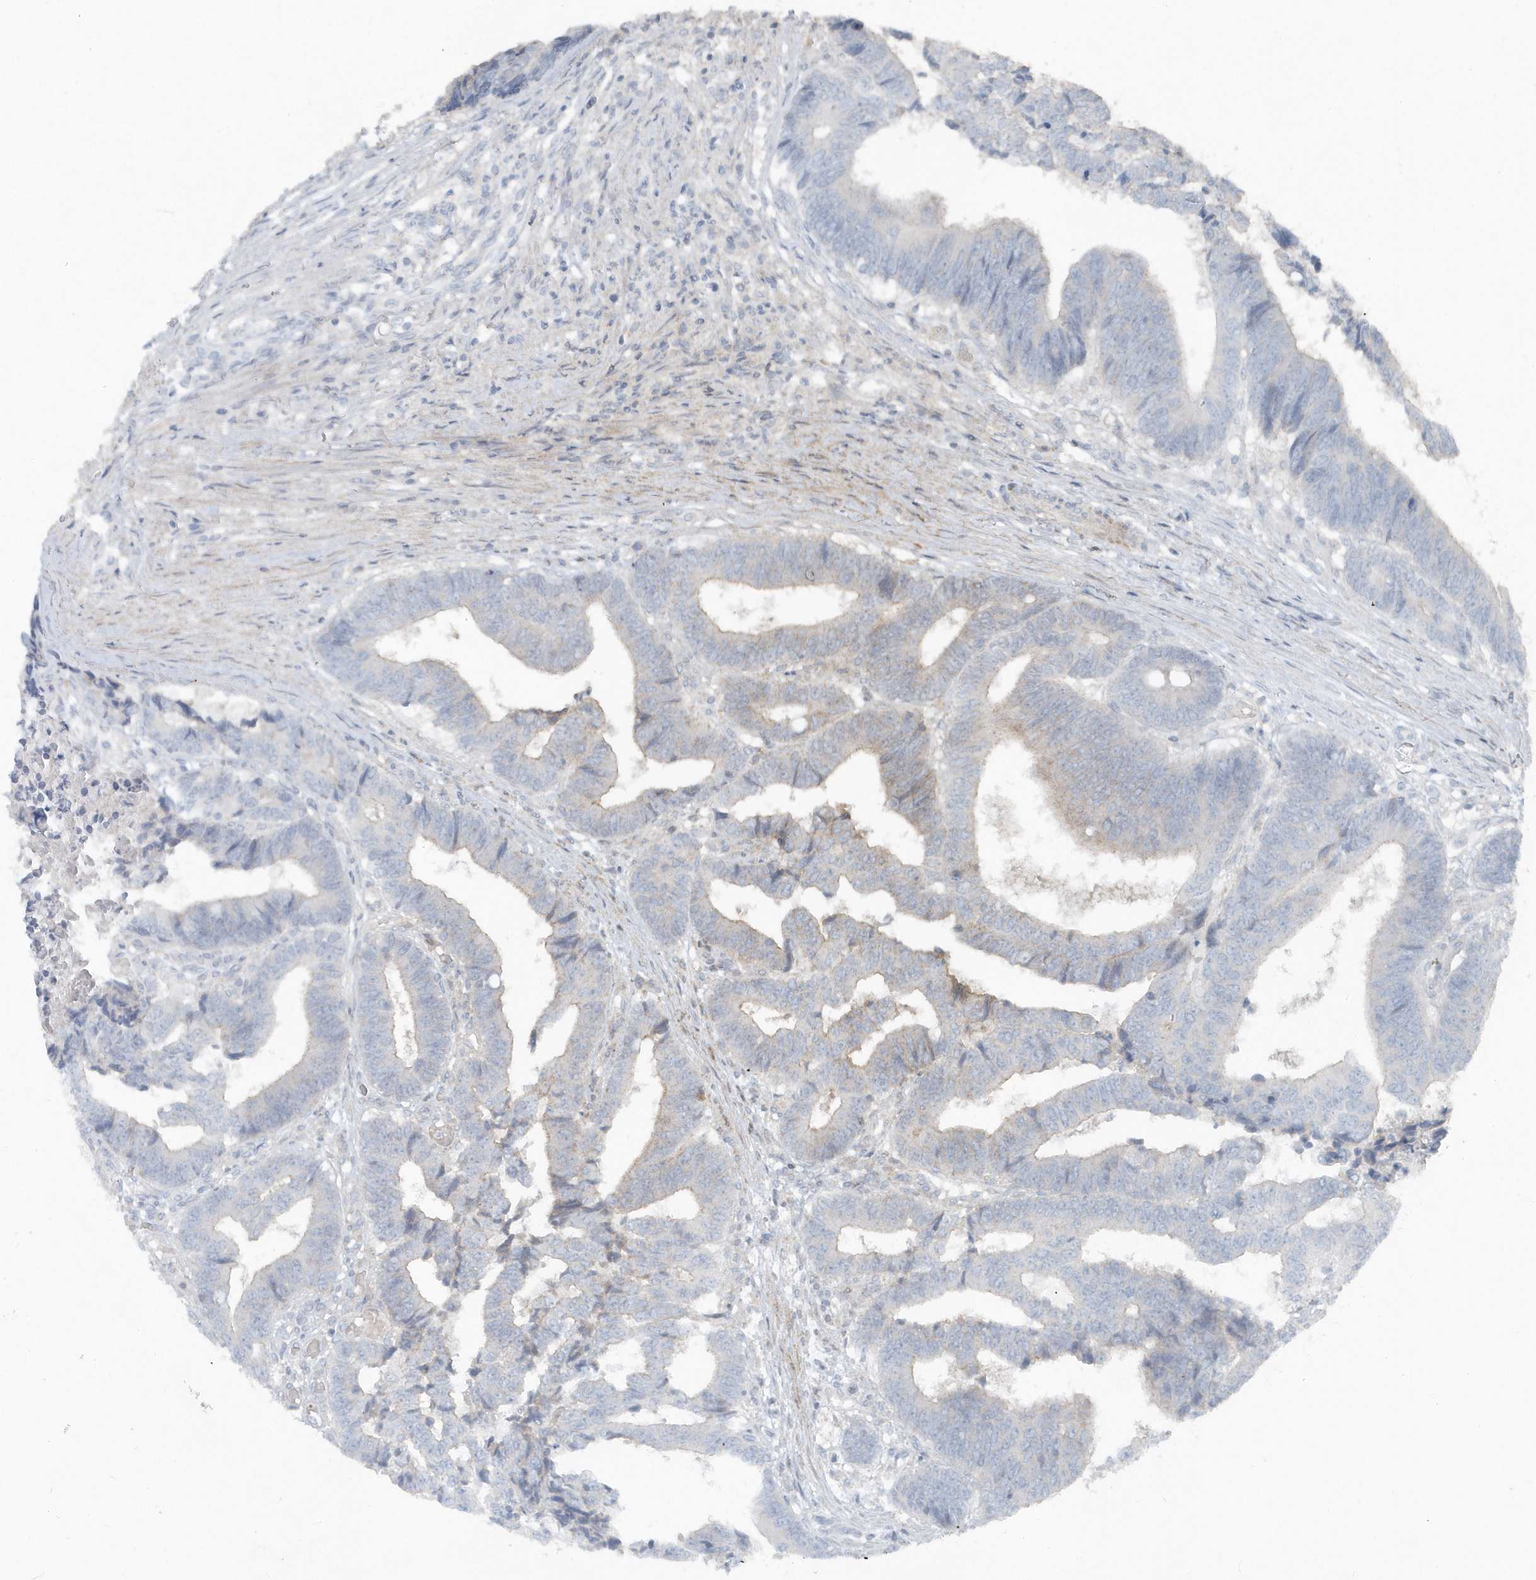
{"staining": {"intensity": "negative", "quantity": "none", "location": "none"}, "tissue": "colorectal cancer", "cell_type": "Tumor cells", "image_type": "cancer", "snomed": [{"axis": "morphology", "description": "Adenocarcinoma, NOS"}, {"axis": "topography", "description": "Rectum"}], "caption": "Immunohistochemical staining of human colorectal cancer reveals no significant expression in tumor cells. (DAB immunohistochemistry (IHC), high magnification).", "gene": "ACTC1", "patient": {"sex": "male", "age": 84}}